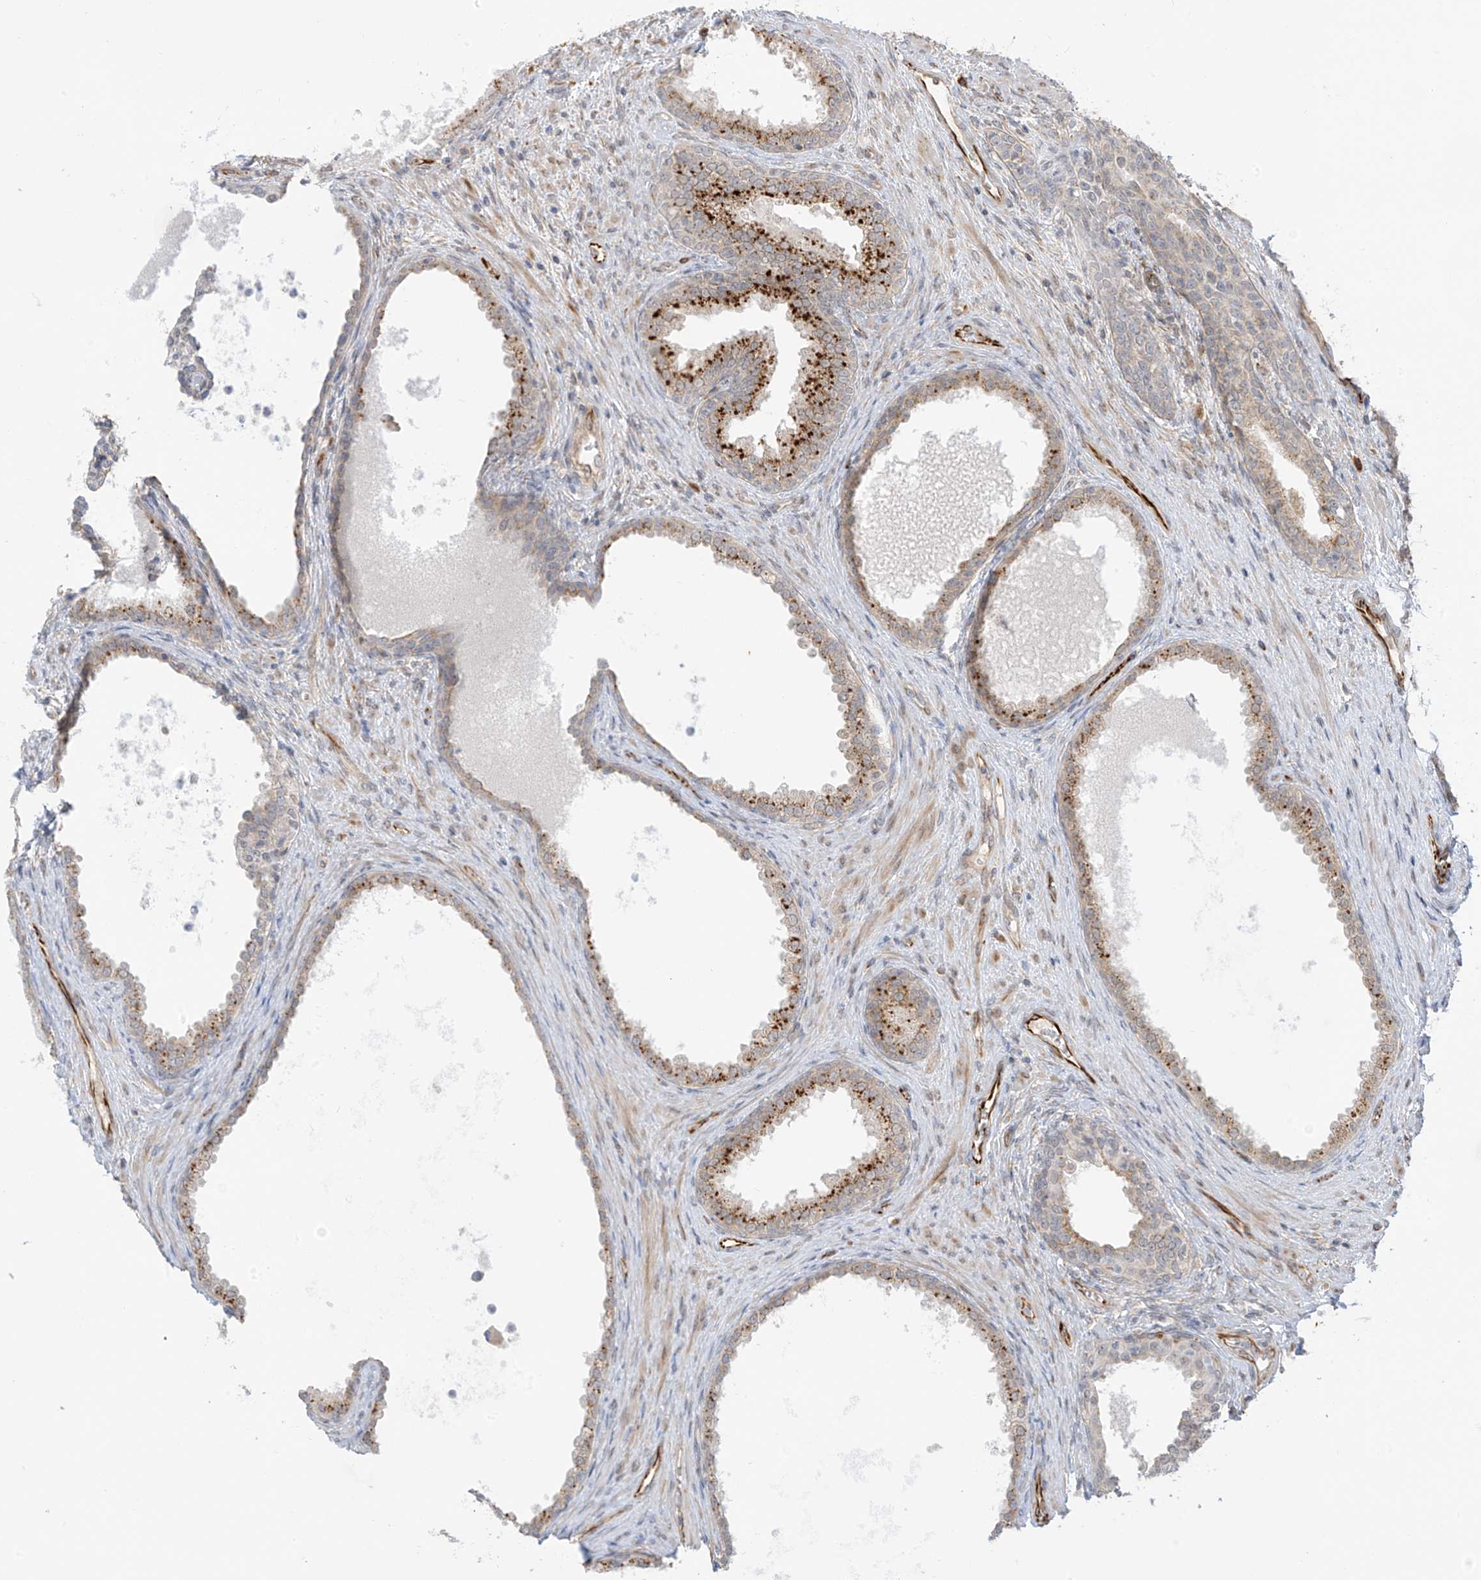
{"staining": {"intensity": "strong", "quantity": "25%-75%", "location": "cytoplasmic/membranous"}, "tissue": "prostate", "cell_type": "Glandular cells", "image_type": "normal", "snomed": [{"axis": "morphology", "description": "Normal tissue, NOS"}, {"axis": "topography", "description": "Prostate"}], "caption": "There is high levels of strong cytoplasmic/membranous expression in glandular cells of benign prostate, as demonstrated by immunohistochemical staining (brown color).", "gene": "HS6ST2", "patient": {"sex": "male", "age": 76}}